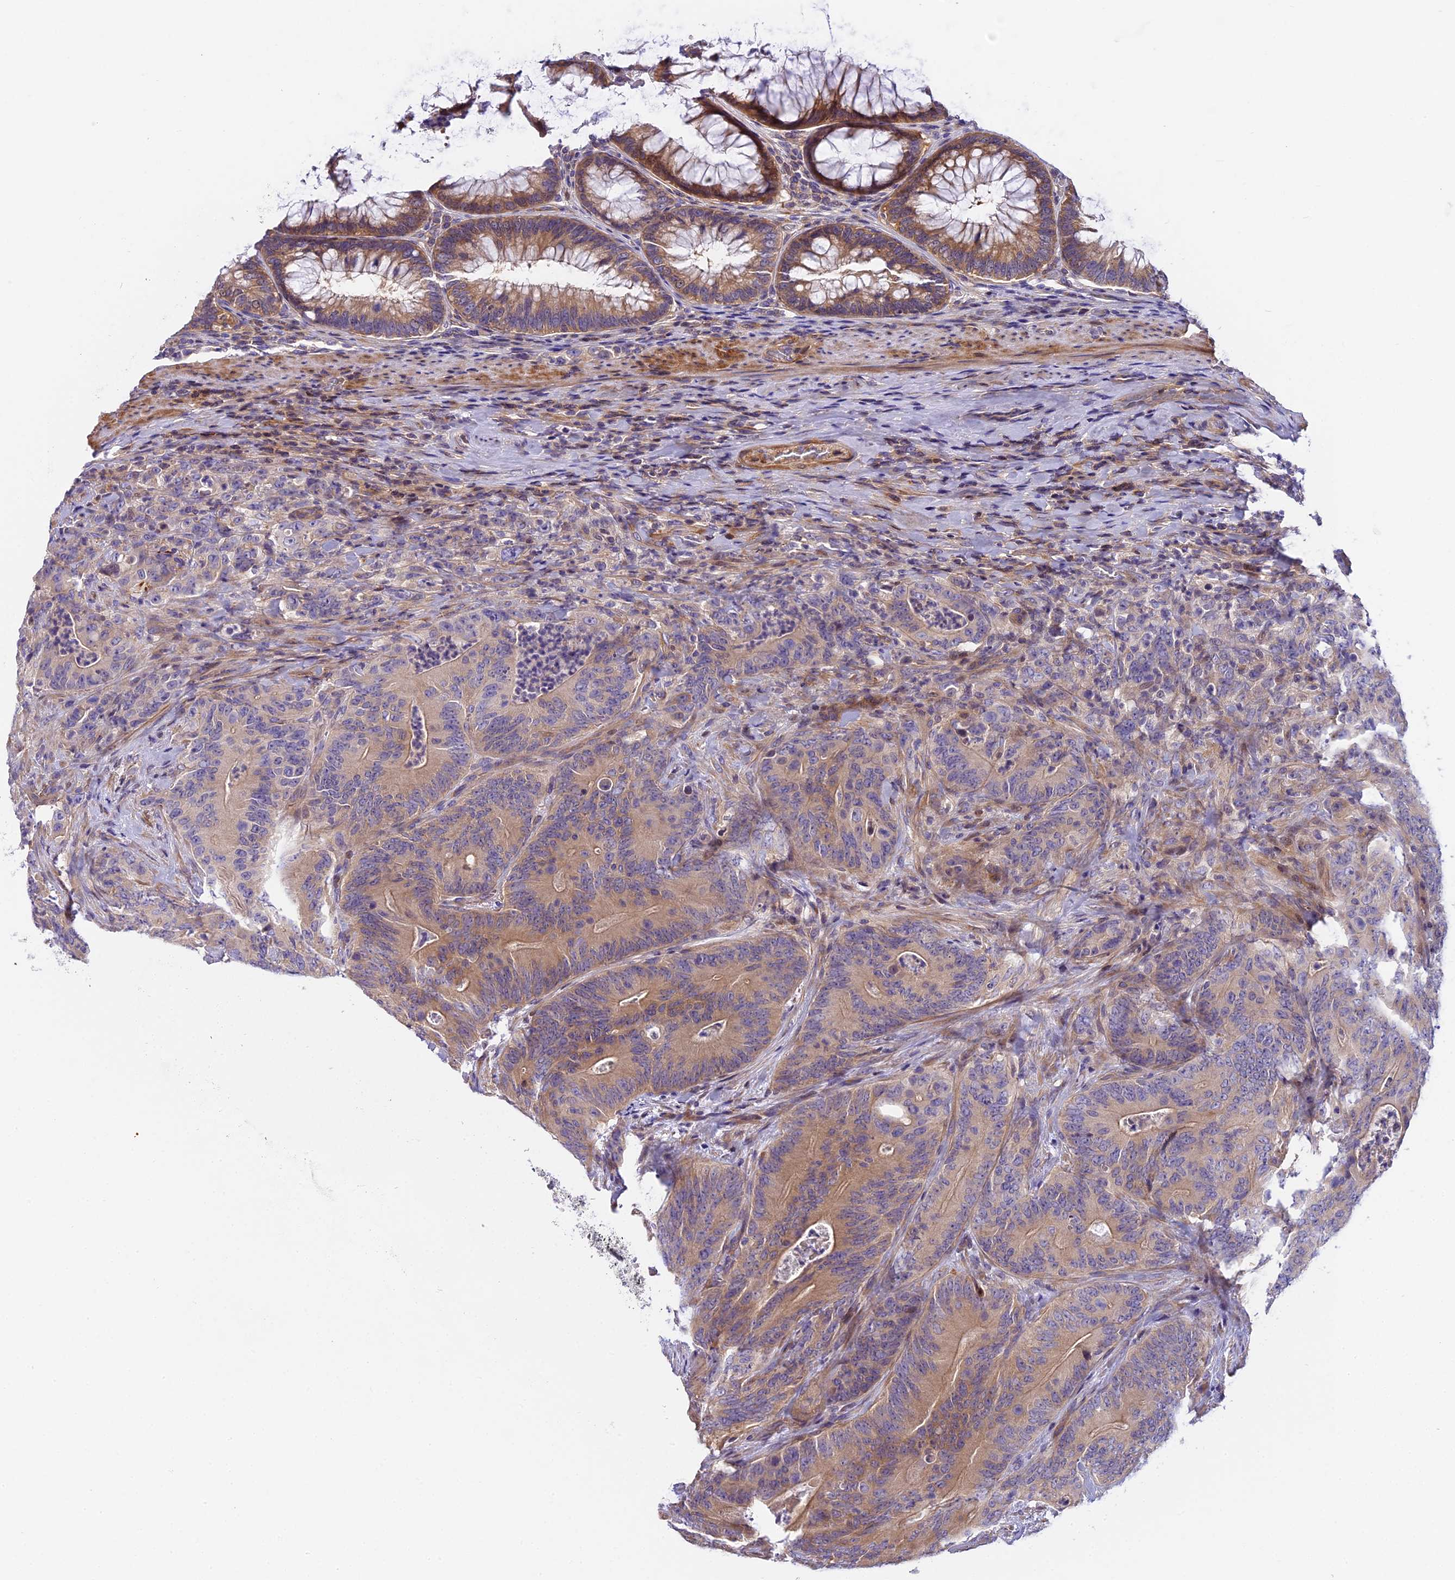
{"staining": {"intensity": "moderate", "quantity": "25%-75%", "location": "cytoplasmic/membranous"}, "tissue": "colorectal cancer", "cell_type": "Tumor cells", "image_type": "cancer", "snomed": [{"axis": "morphology", "description": "Normal tissue, NOS"}, {"axis": "topography", "description": "Colon"}], "caption": "Colorectal cancer stained with IHC exhibits moderate cytoplasmic/membranous positivity in approximately 25%-75% of tumor cells. The protein of interest is shown in brown color, while the nuclei are stained blue.", "gene": "FAM98C", "patient": {"sex": "female", "age": 82}}